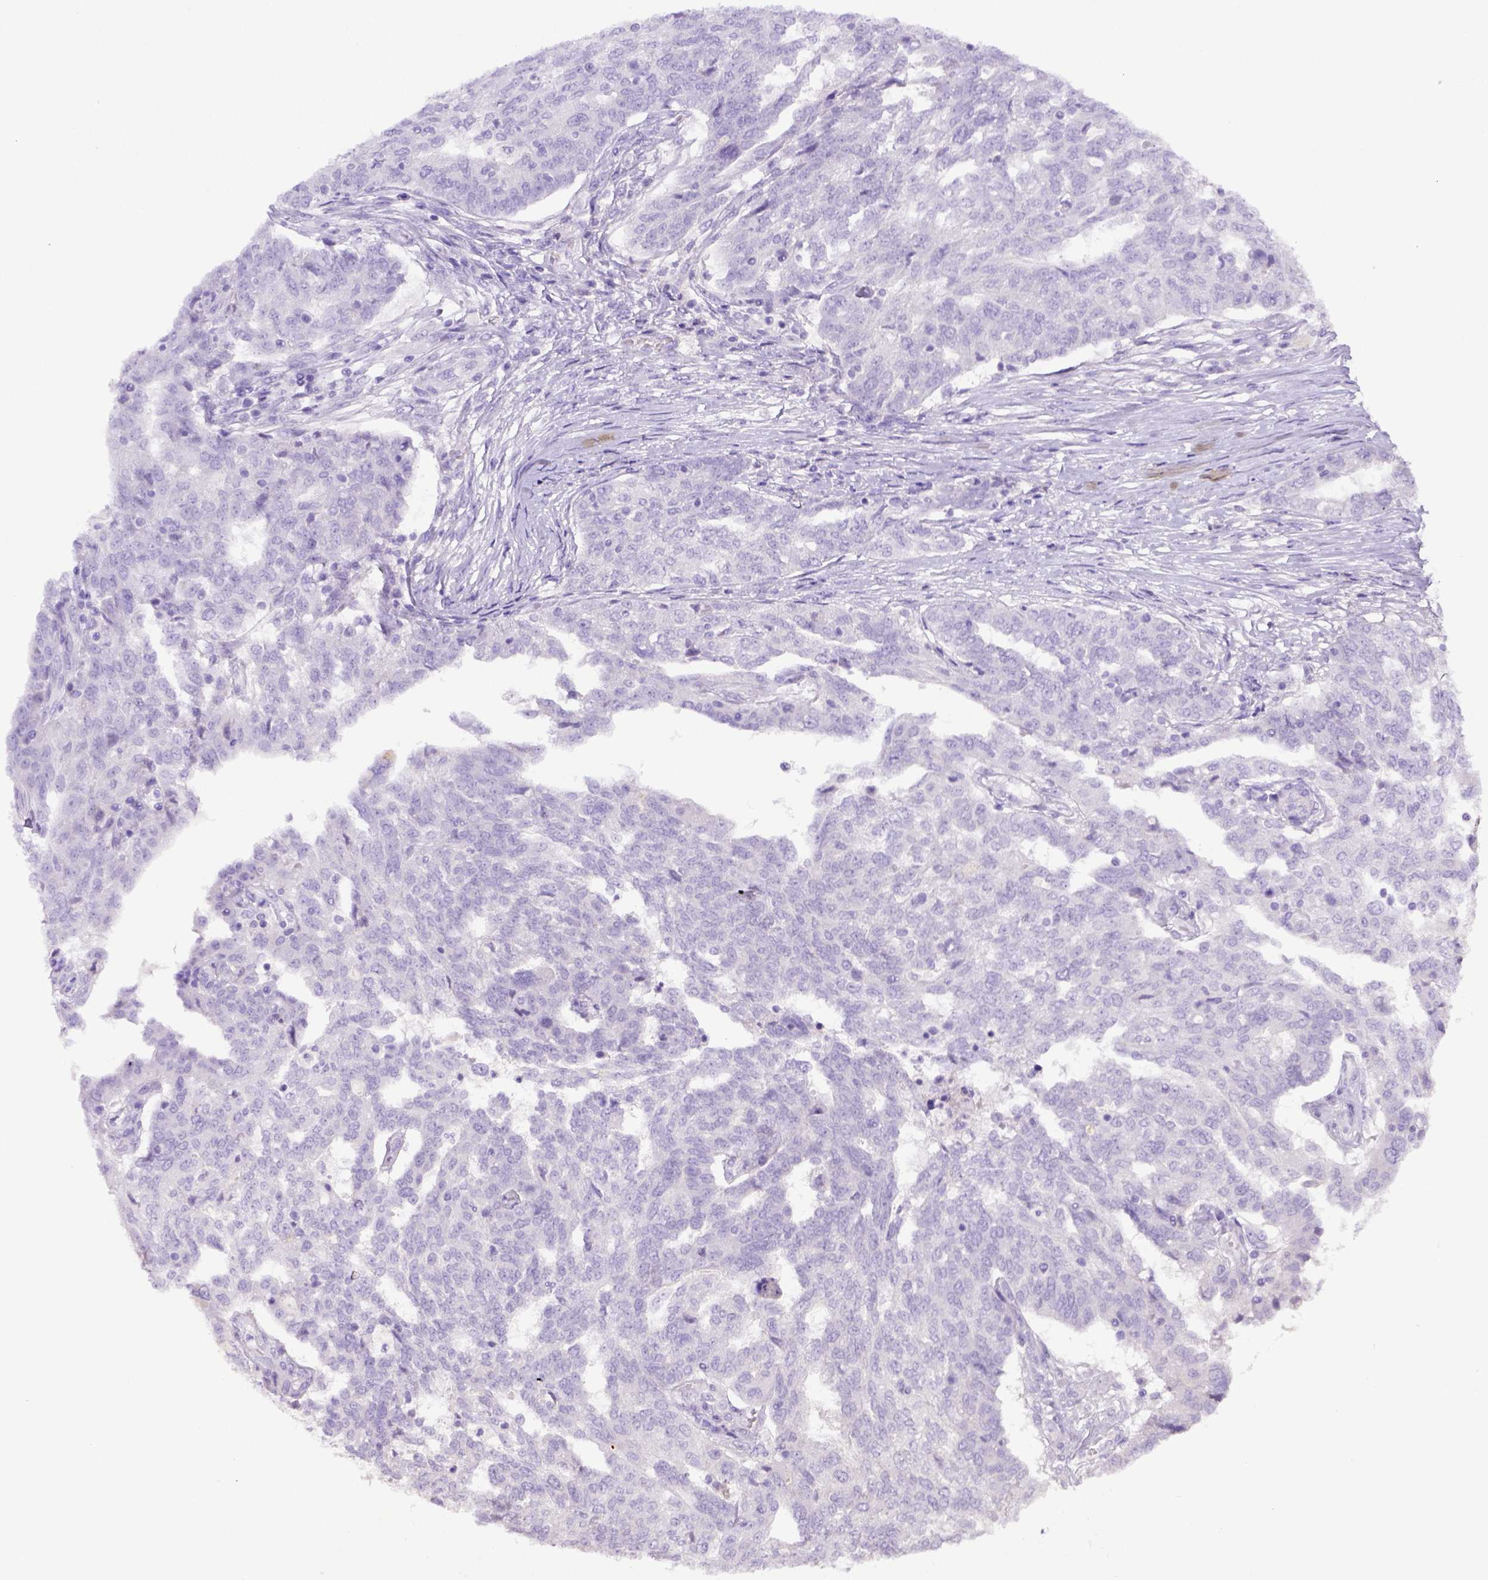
{"staining": {"intensity": "negative", "quantity": "none", "location": "none"}, "tissue": "ovarian cancer", "cell_type": "Tumor cells", "image_type": "cancer", "snomed": [{"axis": "morphology", "description": "Cystadenocarcinoma, serous, NOS"}, {"axis": "topography", "description": "Ovary"}], "caption": "Ovarian cancer (serous cystadenocarcinoma) was stained to show a protein in brown. There is no significant expression in tumor cells.", "gene": "ITIH4", "patient": {"sex": "female", "age": 67}}